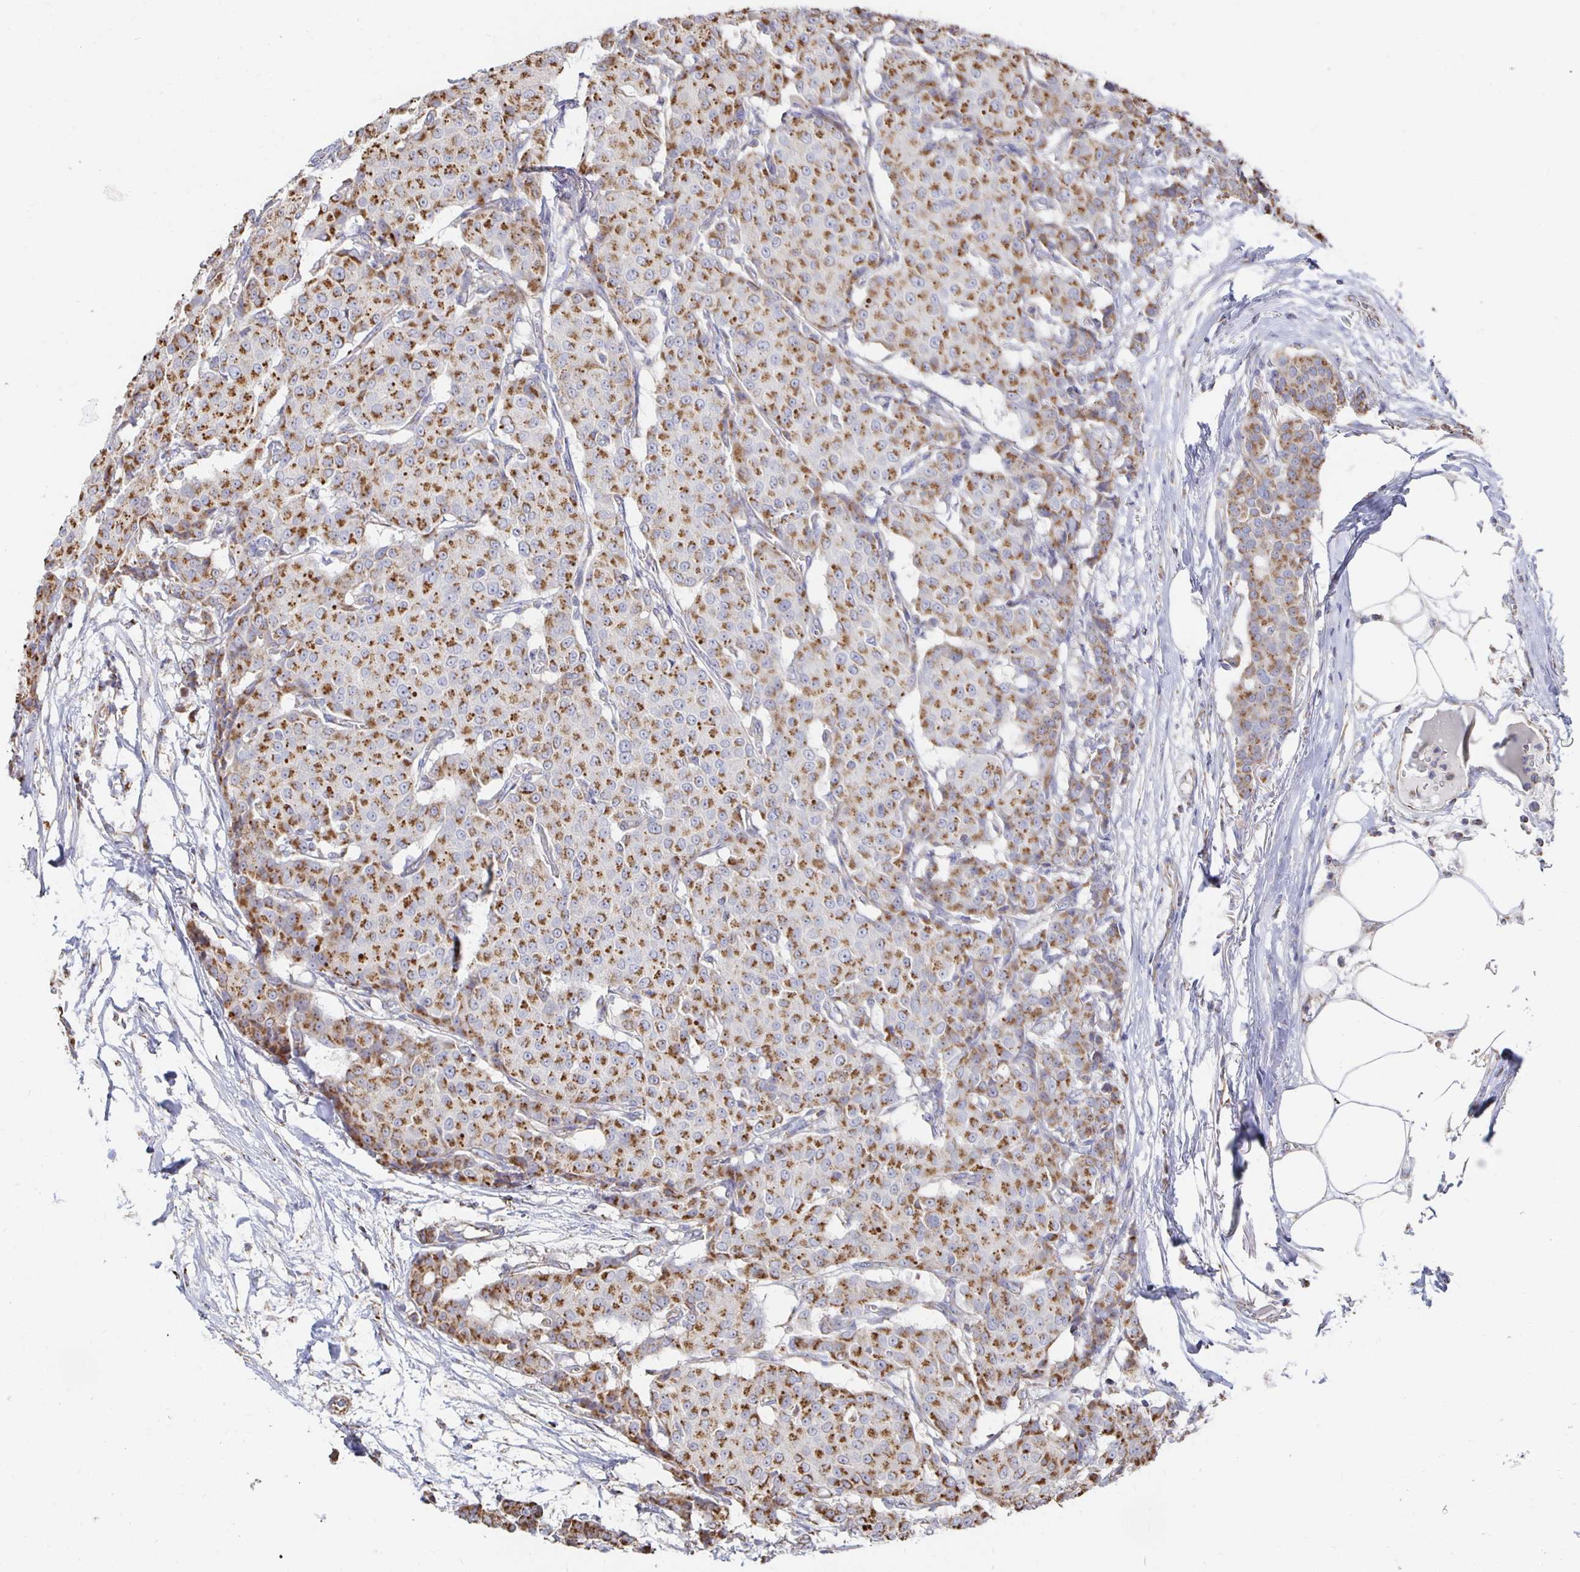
{"staining": {"intensity": "moderate", "quantity": ">75%", "location": "cytoplasmic/membranous"}, "tissue": "breast cancer", "cell_type": "Tumor cells", "image_type": "cancer", "snomed": [{"axis": "morphology", "description": "Duct carcinoma"}, {"axis": "topography", "description": "Breast"}], "caption": "Moderate cytoplasmic/membranous protein staining is present in approximately >75% of tumor cells in breast cancer. (DAB IHC, brown staining for protein, blue staining for nuclei).", "gene": "NKX2-8", "patient": {"sex": "female", "age": 91}}